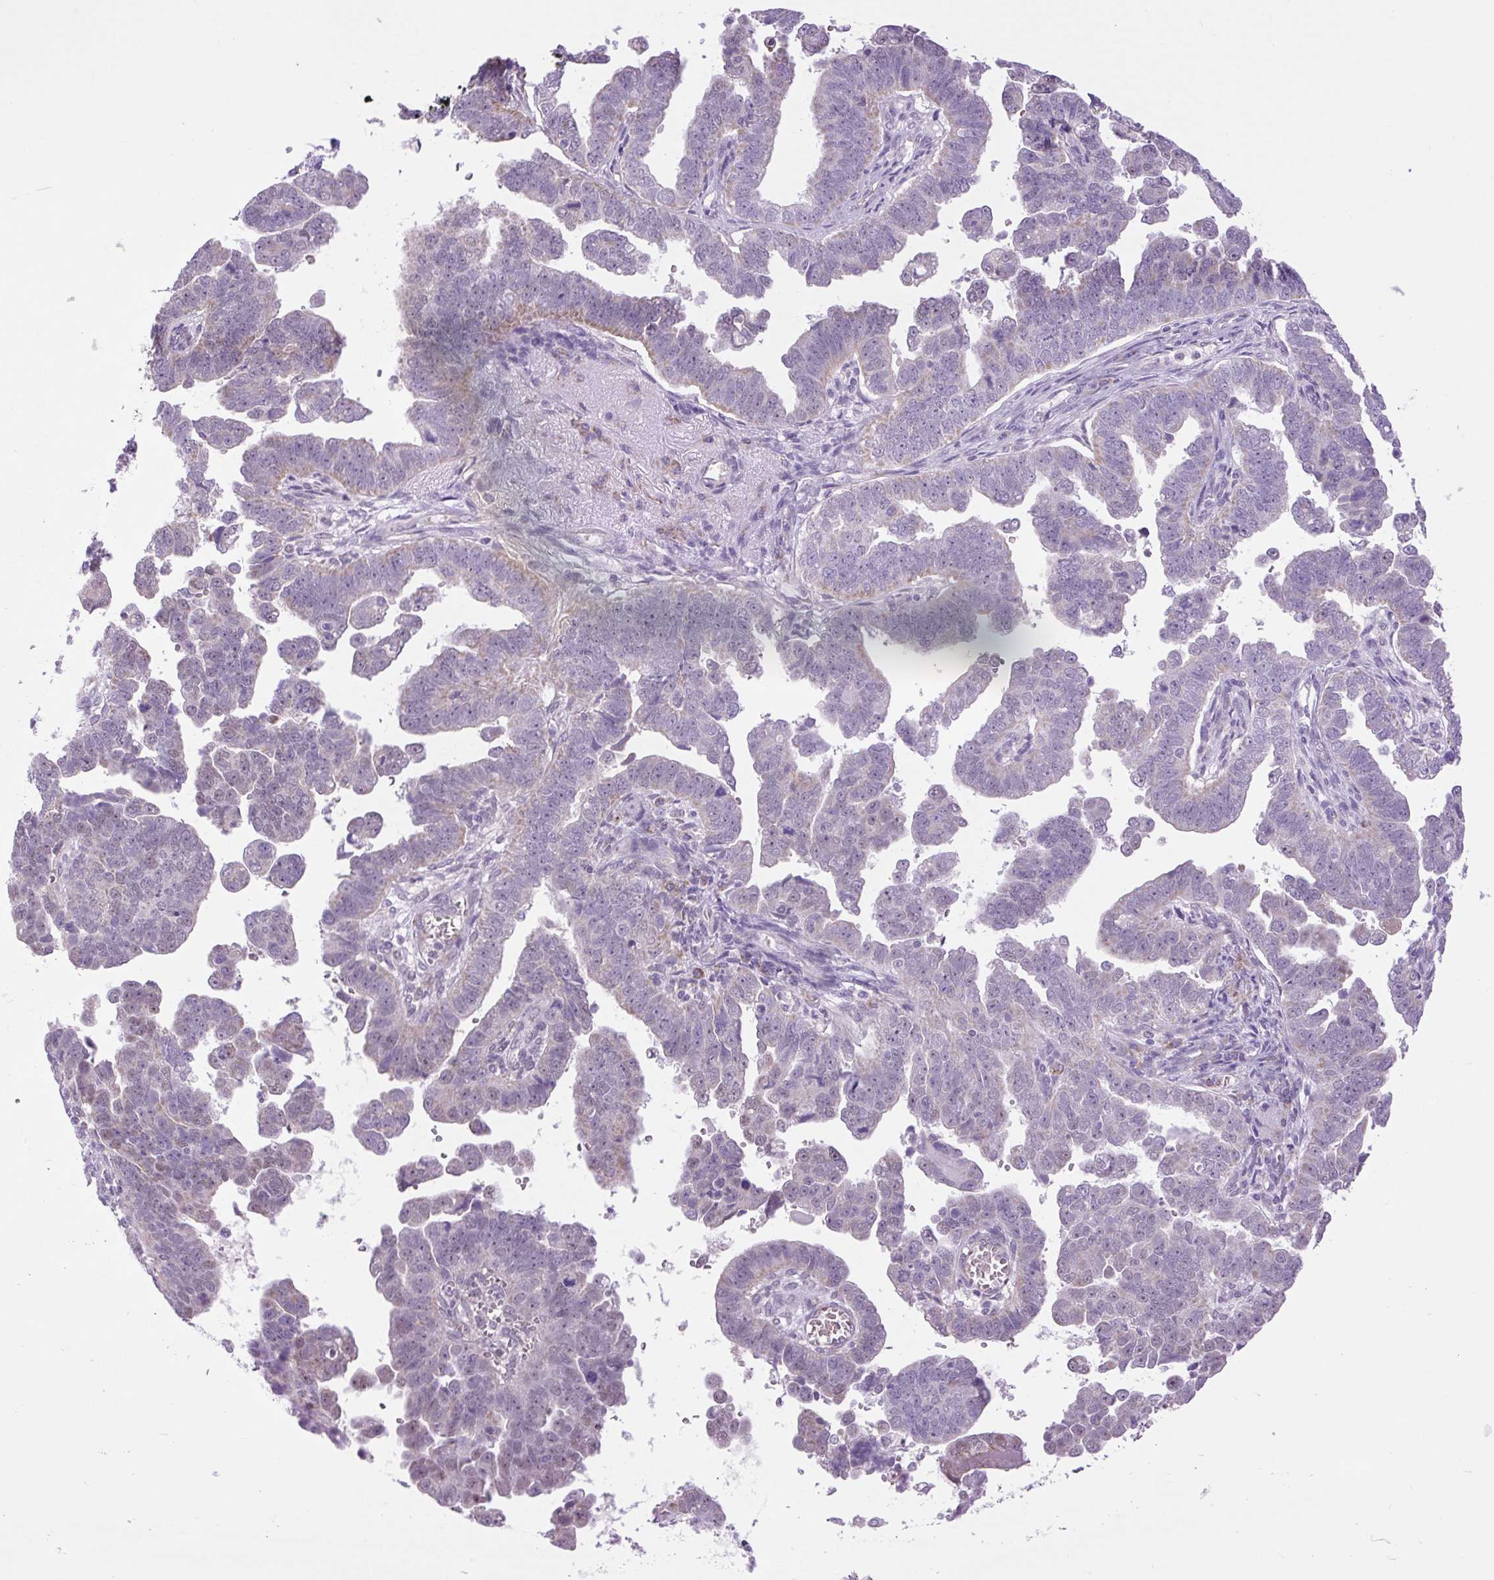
{"staining": {"intensity": "weak", "quantity": "<25%", "location": "cytoplasmic/membranous"}, "tissue": "endometrial cancer", "cell_type": "Tumor cells", "image_type": "cancer", "snomed": [{"axis": "morphology", "description": "Adenocarcinoma, NOS"}, {"axis": "topography", "description": "Endometrium"}], "caption": "Protein analysis of endometrial adenocarcinoma displays no significant staining in tumor cells. (Brightfield microscopy of DAB (3,3'-diaminobenzidine) immunohistochemistry at high magnification).", "gene": "SCO2", "patient": {"sex": "female", "age": 75}}